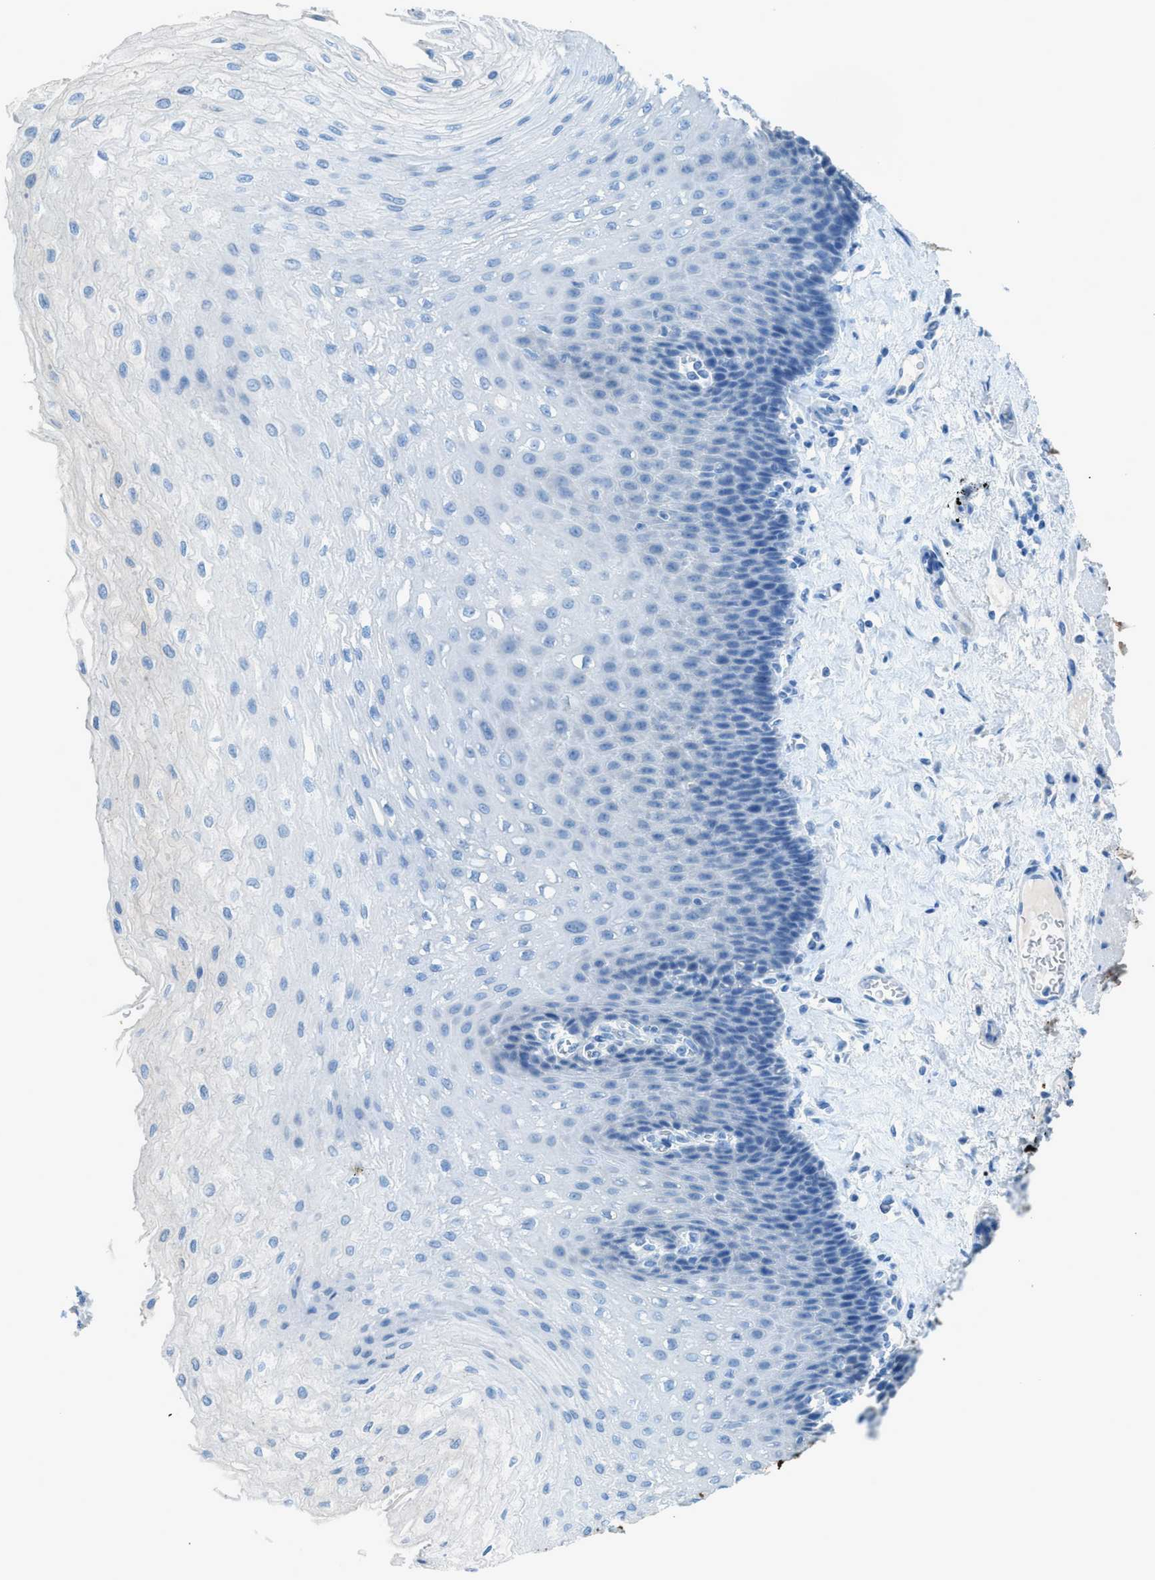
{"staining": {"intensity": "negative", "quantity": "none", "location": "none"}, "tissue": "esophagus", "cell_type": "Squamous epithelial cells", "image_type": "normal", "snomed": [{"axis": "morphology", "description": "Normal tissue, NOS"}, {"axis": "topography", "description": "Esophagus"}], "caption": "A high-resolution photomicrograph shows immunohistochemistry (IHC) staining of benign esophagus, which displays no significant staining in squamous epithelial cells. (DAB IHC, high magnification).", "gene": "ACAN", "patient": {"sex": "female", "age": 72}}